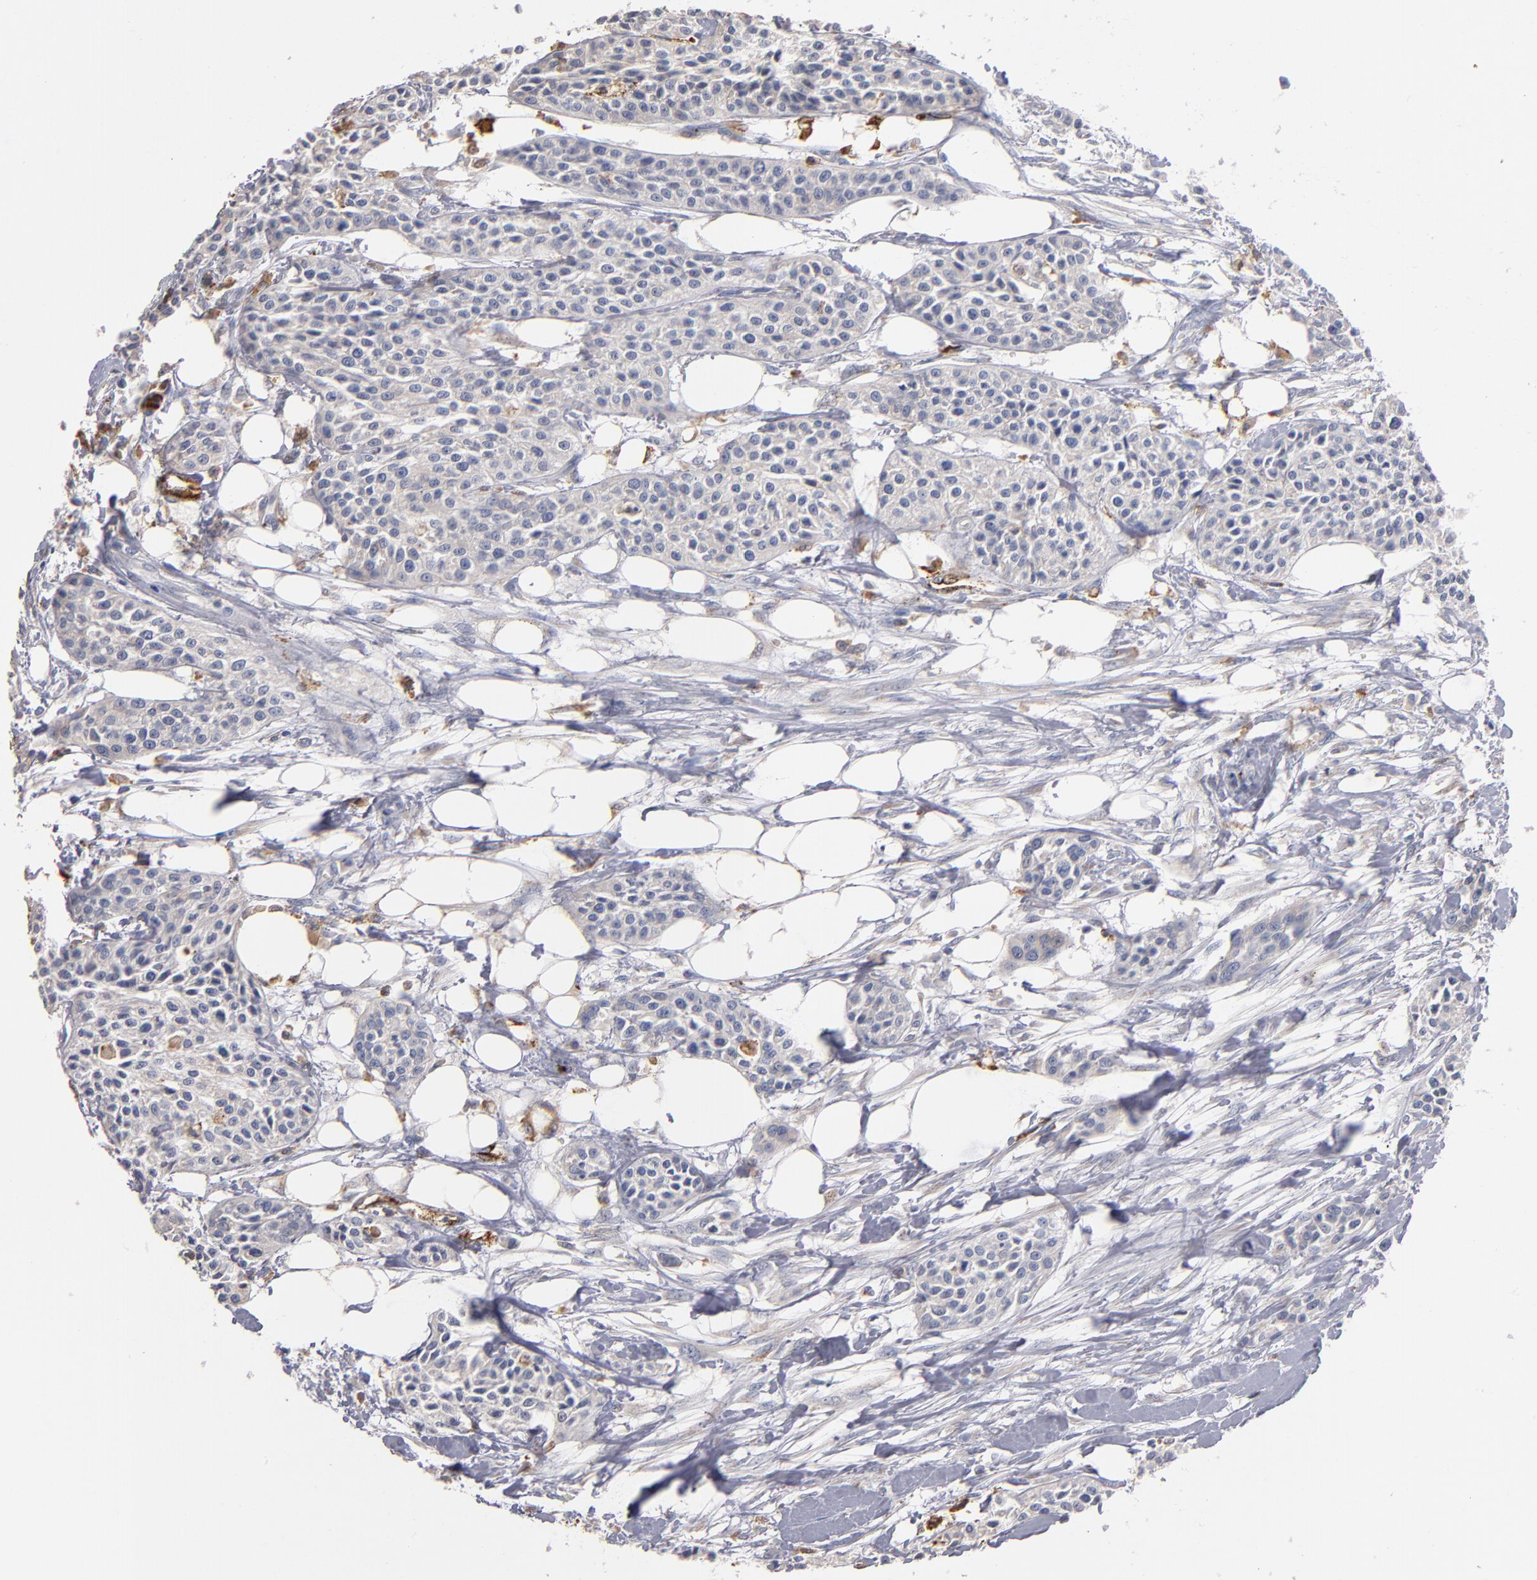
{"staining": {"intensity": "negative", "quantity": "none", "location": "none"}, "tissue": "urothelial cancer", "cell_type": "Tumor cells", "image_type": "cancer", "snomed": [{"axis": "morphology", "description": "Urothelial carcinoma, High grade"}, {"axis": "topography", "description": "Urinary bladder"}], "caption": "This histopathology image is of high-grade urothelial carcinoma stained with immunohistochemistry to label a protein in brown with the nuclei are counter-stained blue. There is no positivity in tumor cells. Brightfield microscopy of IHC stained with DAB (3,3'-diaminobenzidine) (brown) and hematoxylin (blue), captured at high magnification.", "gene": "SELP", "patient": {"sex": "male", "age": 56}}